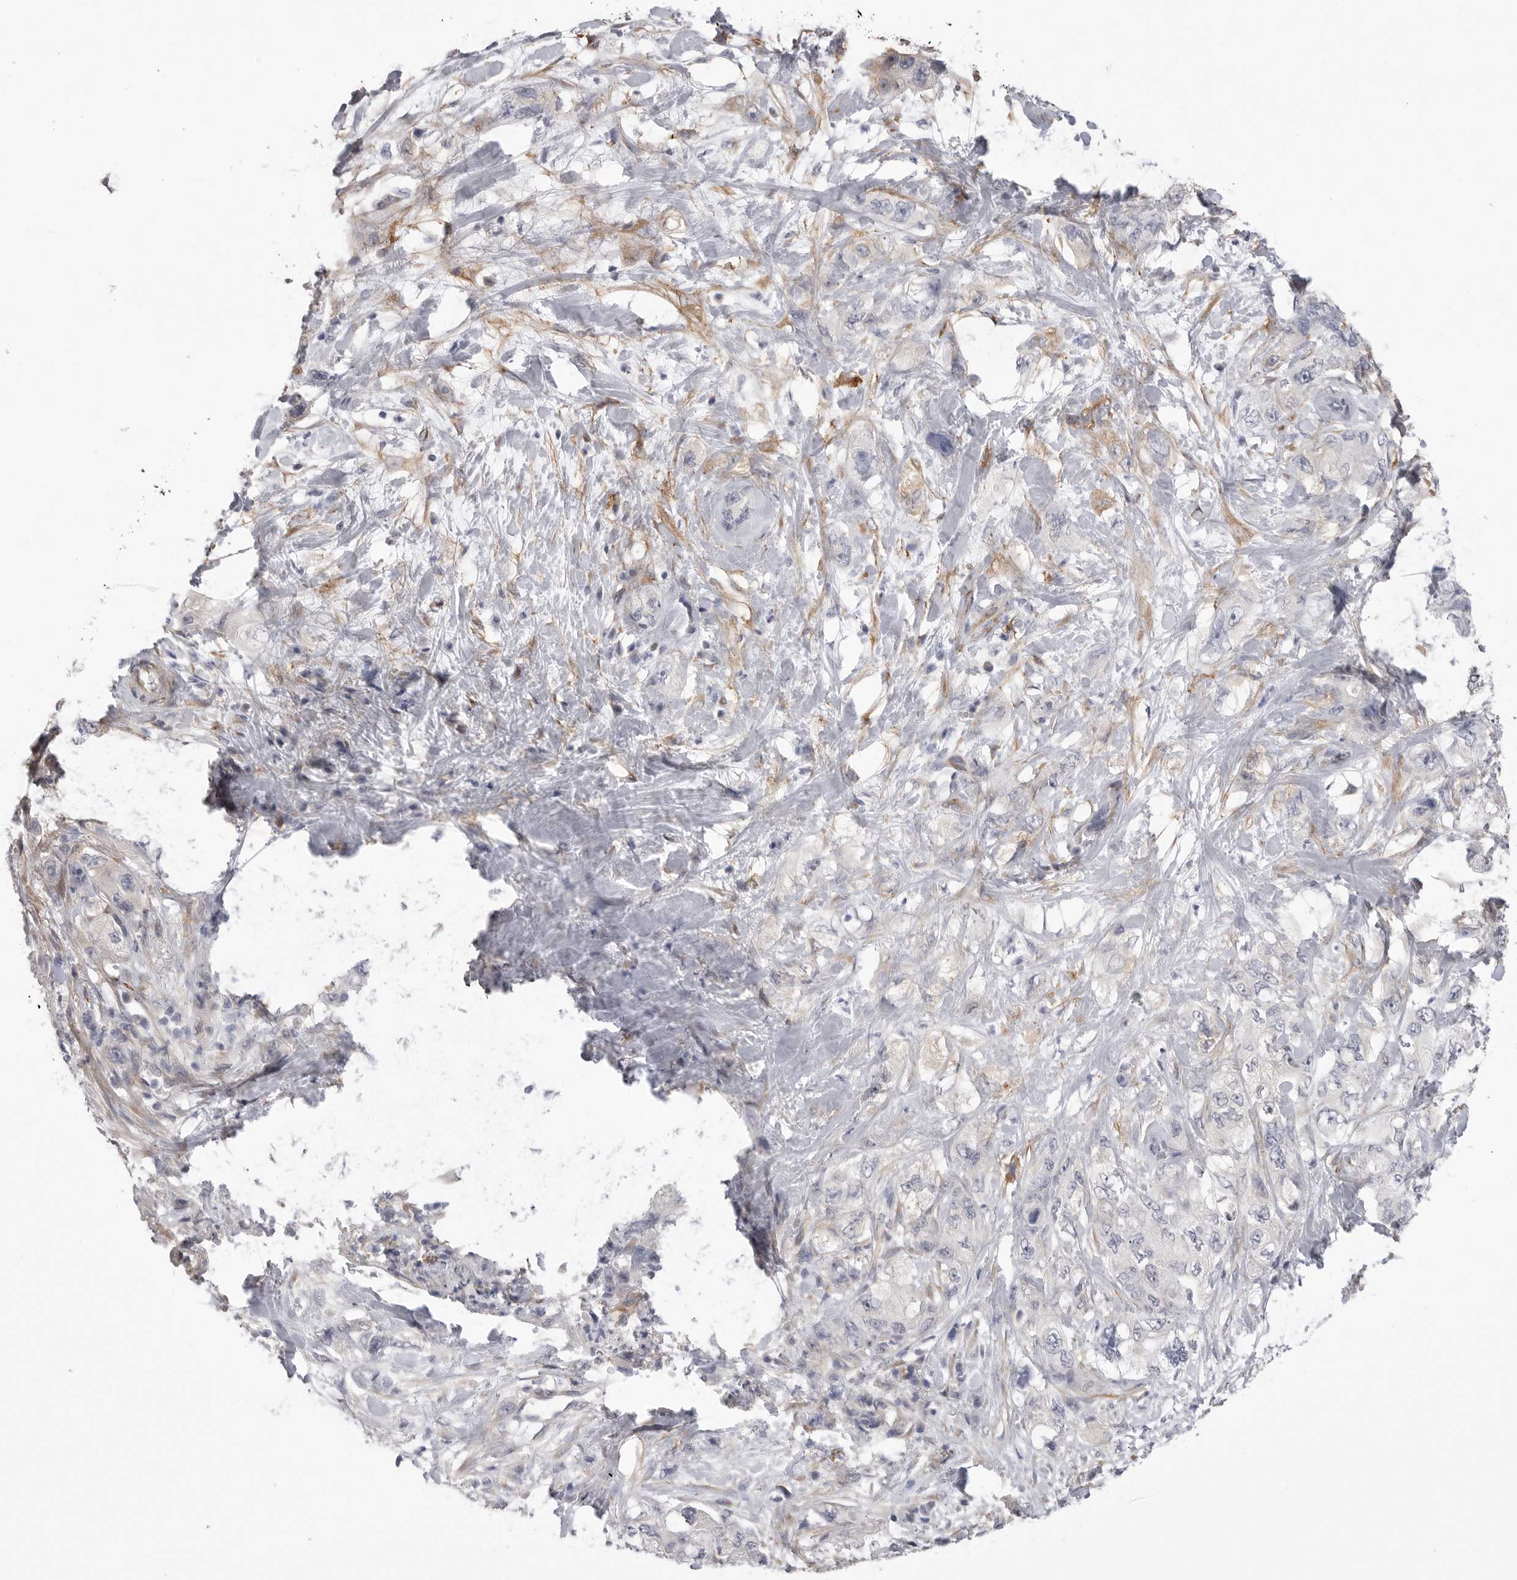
{"staining": {"intensity": "weak", "quantity": "25%-75%", "location": "cytoplasmic/membranous"}, "tissue": "pancreatic cancer", "cell_type": "Tumor cells", "image_type": "cancer", "snomed": [{"axis": "morphology", "description": "Adenocarcinoma, NOS"}, {"axis": "topography", "description": "Pancreas"}], "caption": "Pancreatic cancer stained with a protein marker reveals weak staining in tumor cells.", "gene": "AKAP12", "patient": {"sex": "female", "age": 73}}